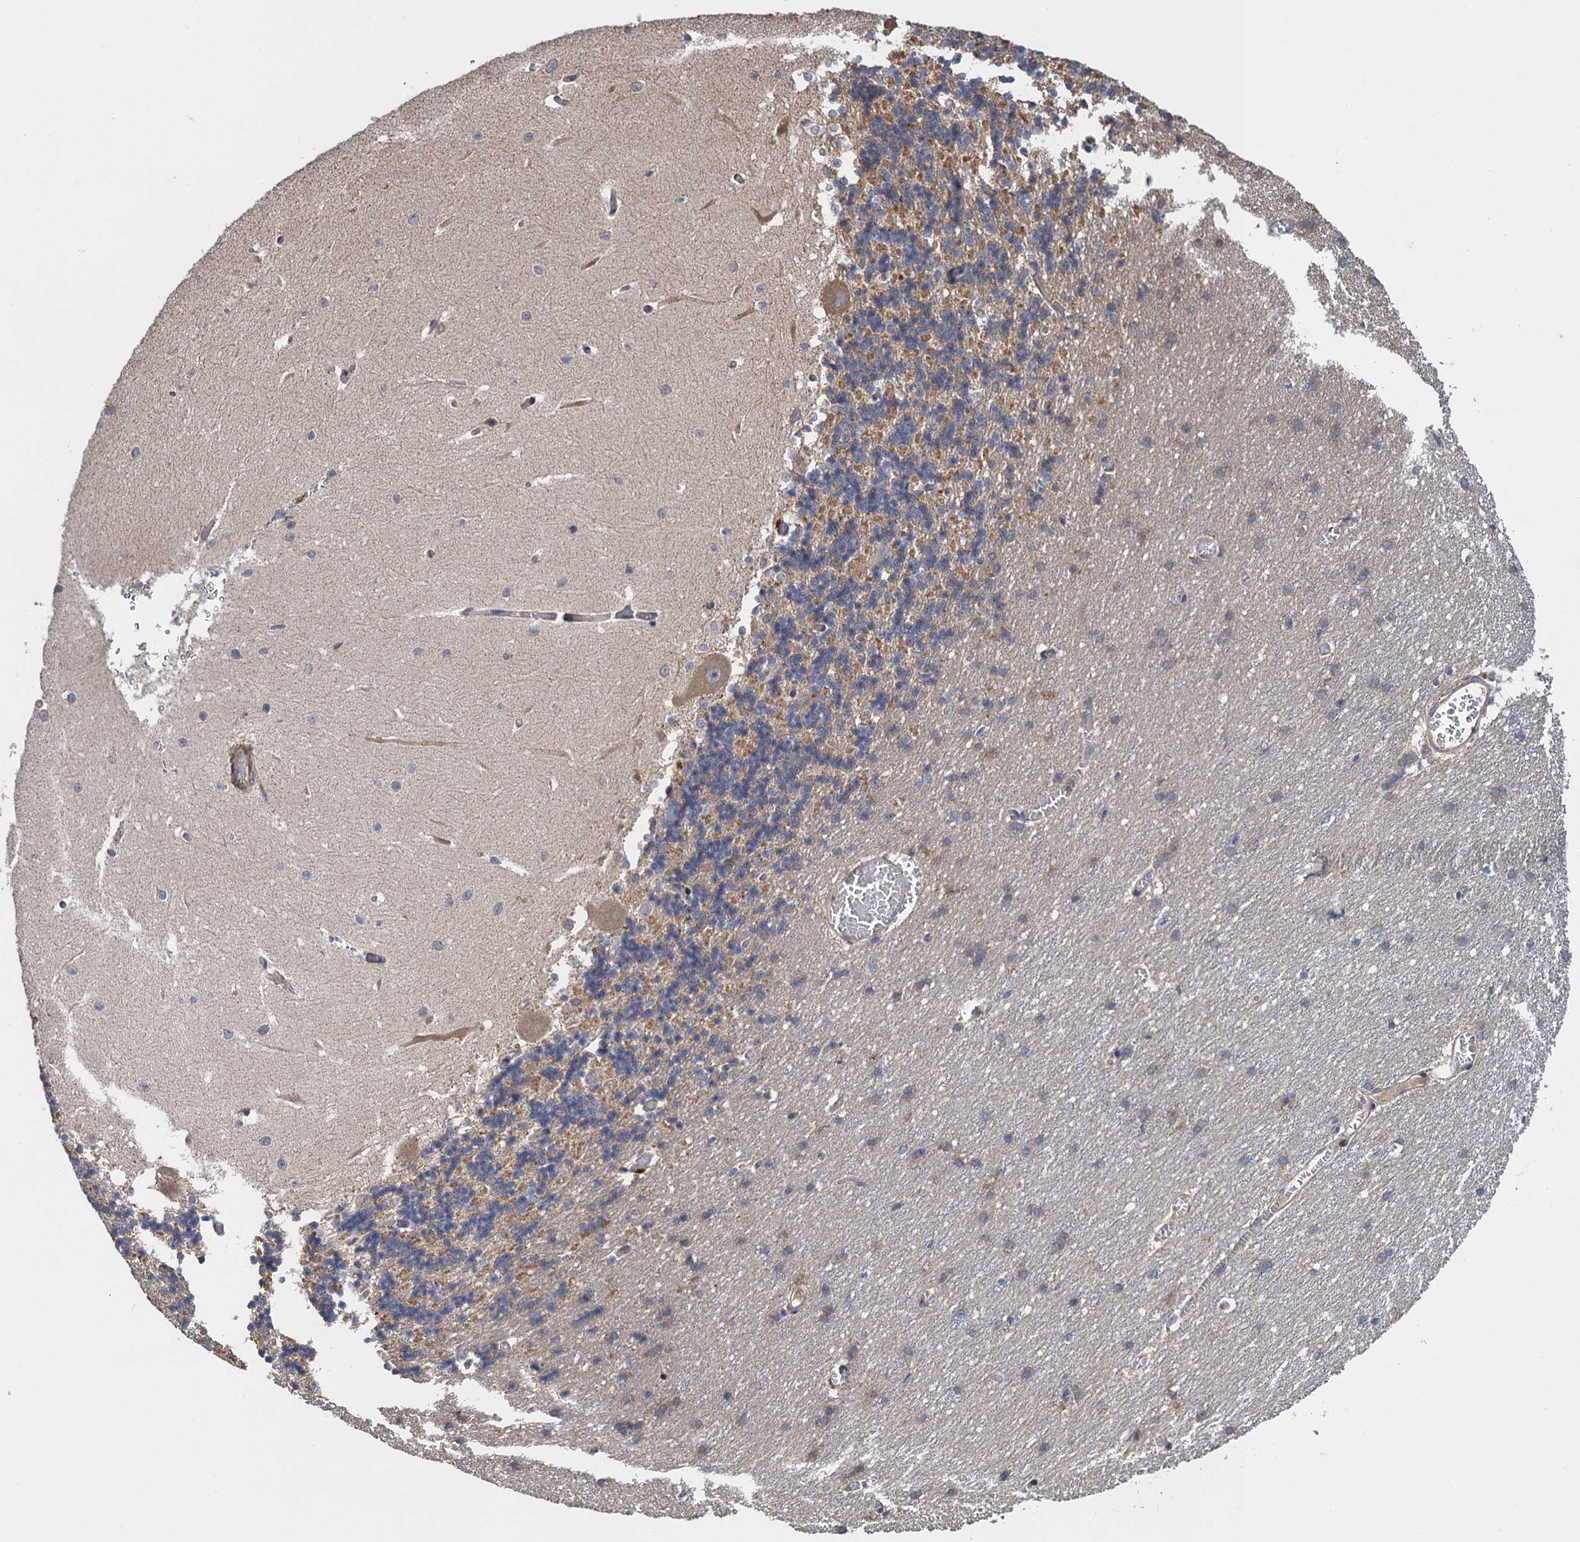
{"staining": {"intensity": "moderate", "quantity": "25%-75%", "location": "cytoplasmic/membranous"}, "tissue": "cerebellum", "cell_type": "Cells in granular layer", "image_type": "normal", "snomed": [{"axis": "morphology", "description": "Normal tissue, NOS"}, {"axis": "topography", "description": "Cerebellum"}], "caption": "Protein expression analysis of normal cerebellum reveals moderate cytoplasmic/membranous expression in about 25%-75% of cells in granular layer.", "gene": "WDR88", "patient": {"sex": "male", "age": 37}}